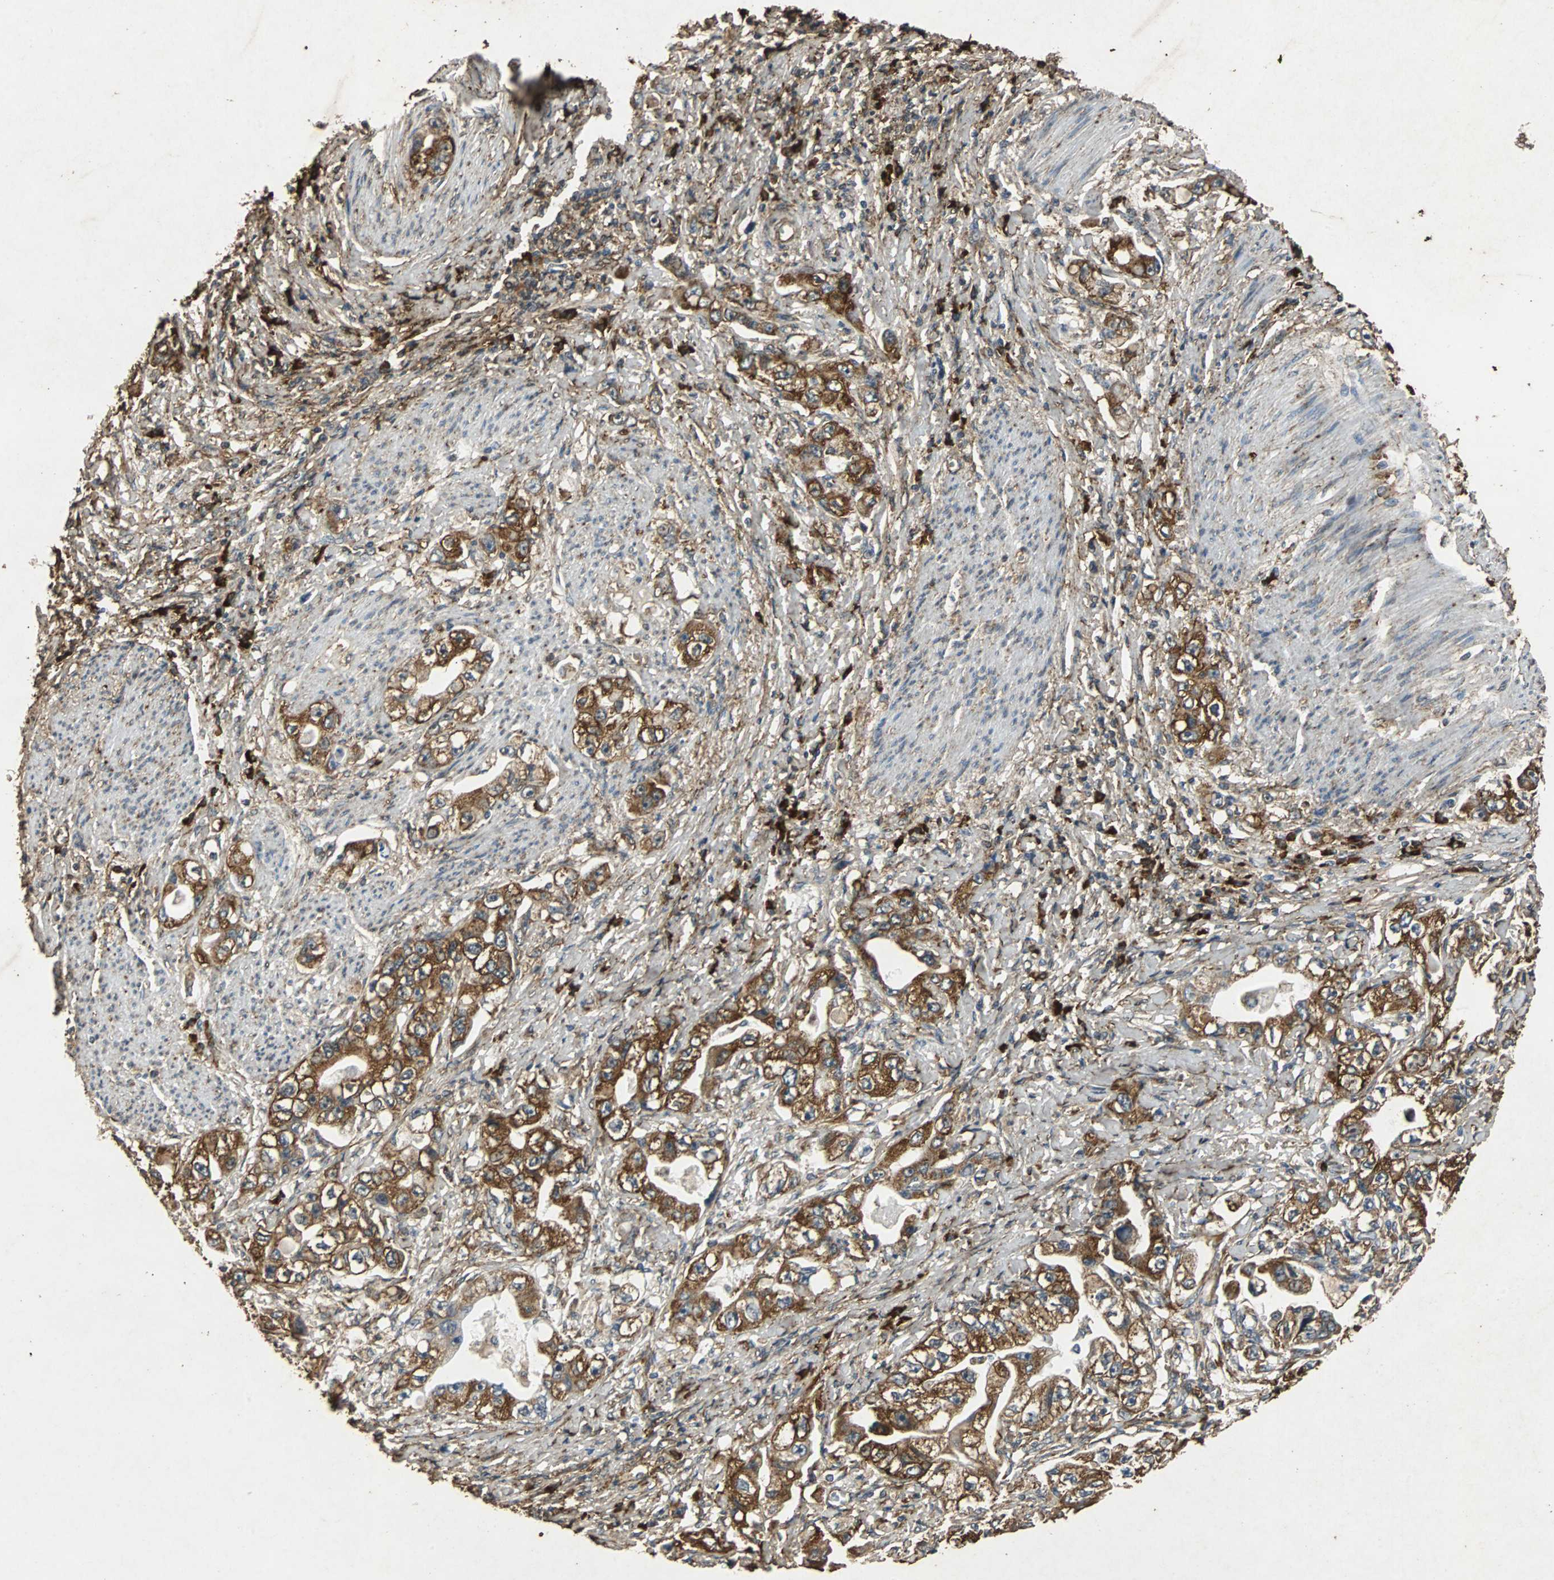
{"staining": {"intensity": "strong", "quantity": ">75%", "location": "cytoplasmic/membranous"}, "tissue": "stomach cancer", "cell_type": "Tumor cells", "image_type": "cancer", "snomed": [{"axis": "morphology", "description": "Adenocarcinoma, NOS"}, {"axis": "topography", "description": "Stomach, lower"}], "caption": "Tumor cells reveal high levels of strong cytoplasmic/membranous expression in approximately >75% of cells in stomach adenocarcinoma.", "gene": "NAA10", "patient": {"sex": "female", "age": 93}}